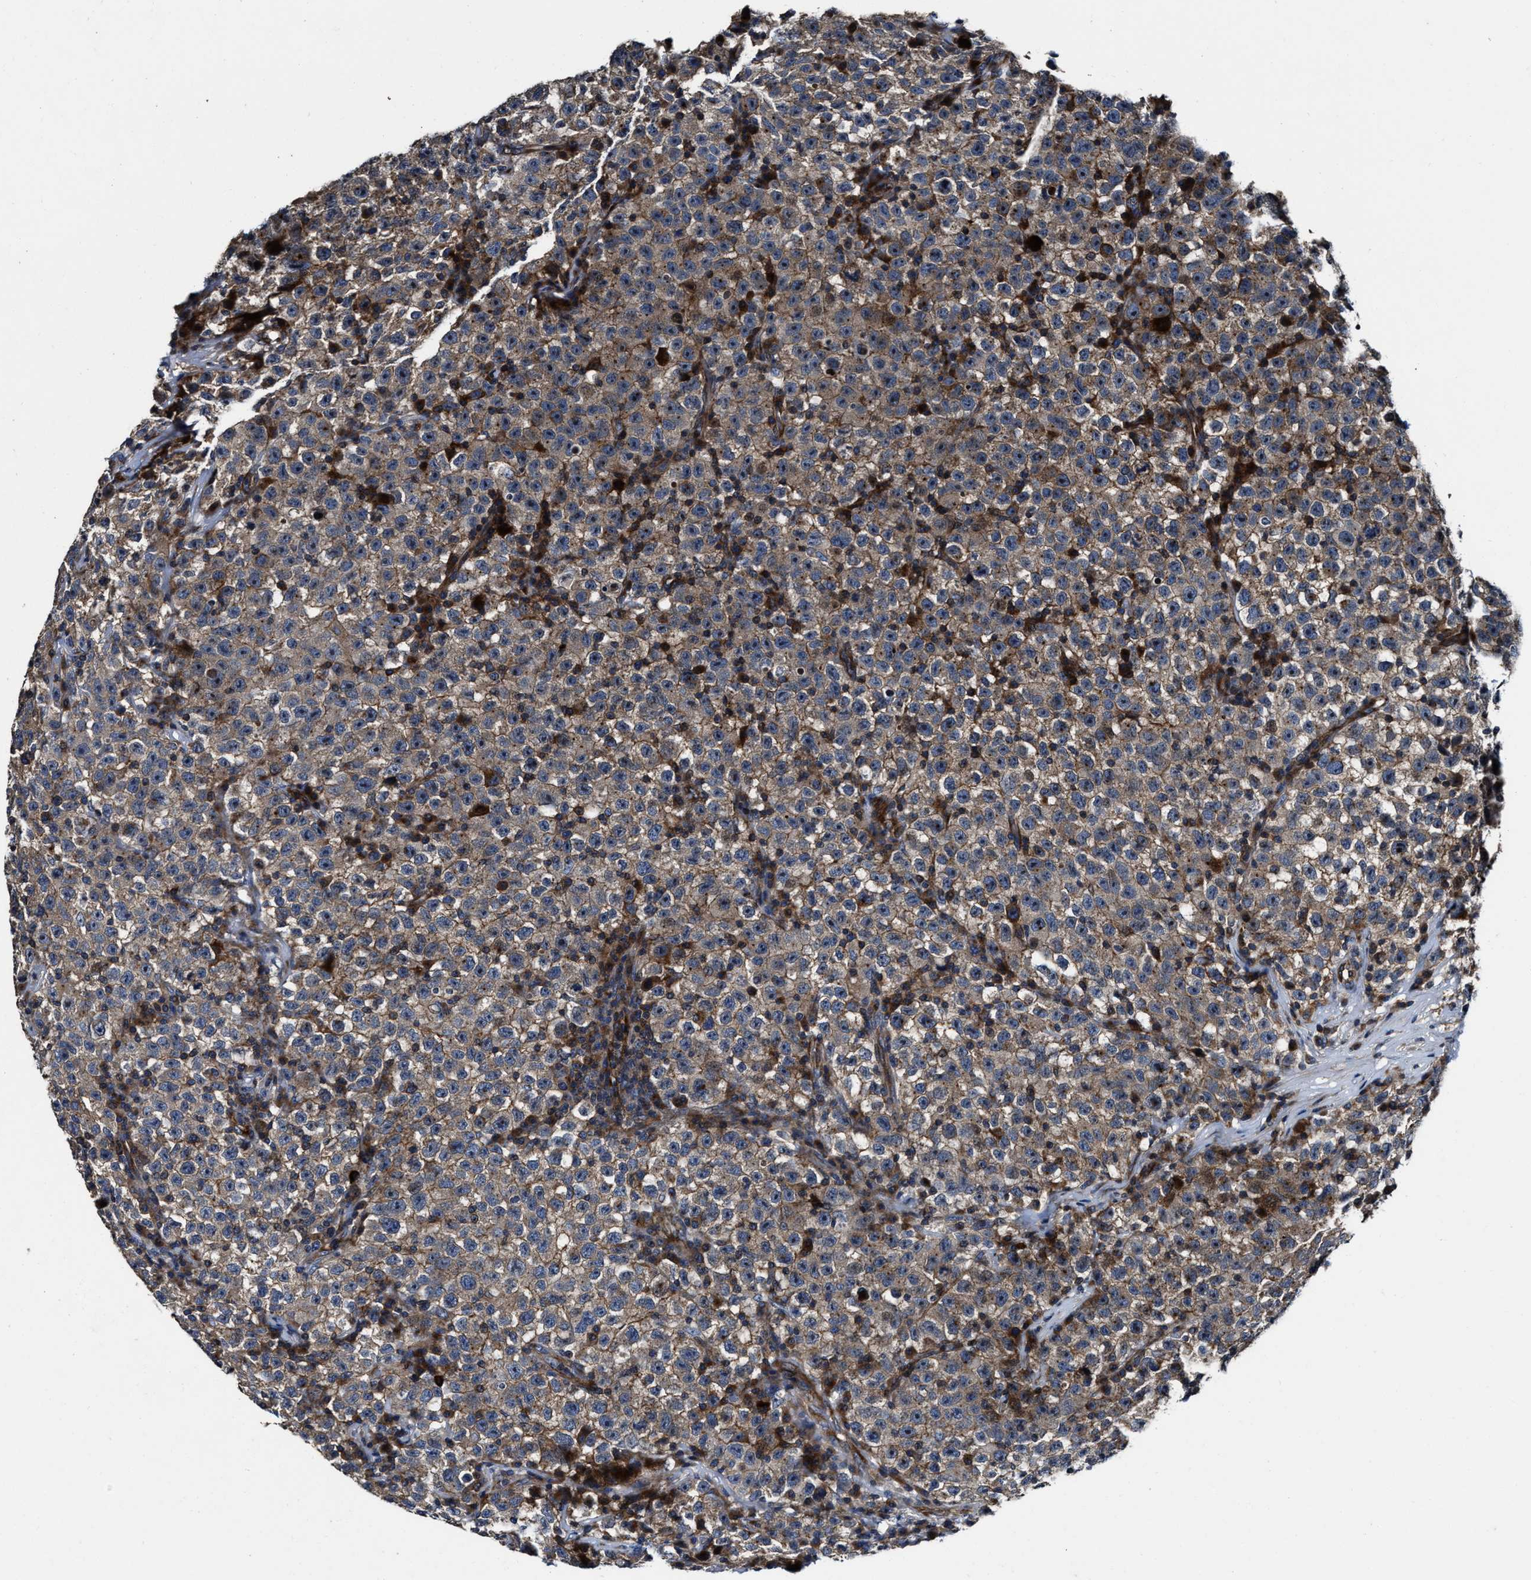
{"staining": {"intensity": "weak", "quantity": ">75%", "location": "cytoplasmic/membranous"}, "tissue": "testis cancer", "cell_type": "Tumor cells", "image_type": "cancer", "snomed": [{"axis": "morphology", "description": "Seminoma, NOS"}, {"axis": "topography", "description": "Testis"}], "caption": "Brown immunohistochemical staining in testis cancer reveals weak cytoplasmic/membranous staining in approximately >75% of tumor cells.", "gene": "PTAR1", "patient": {"sex": "male", "age": 22}}